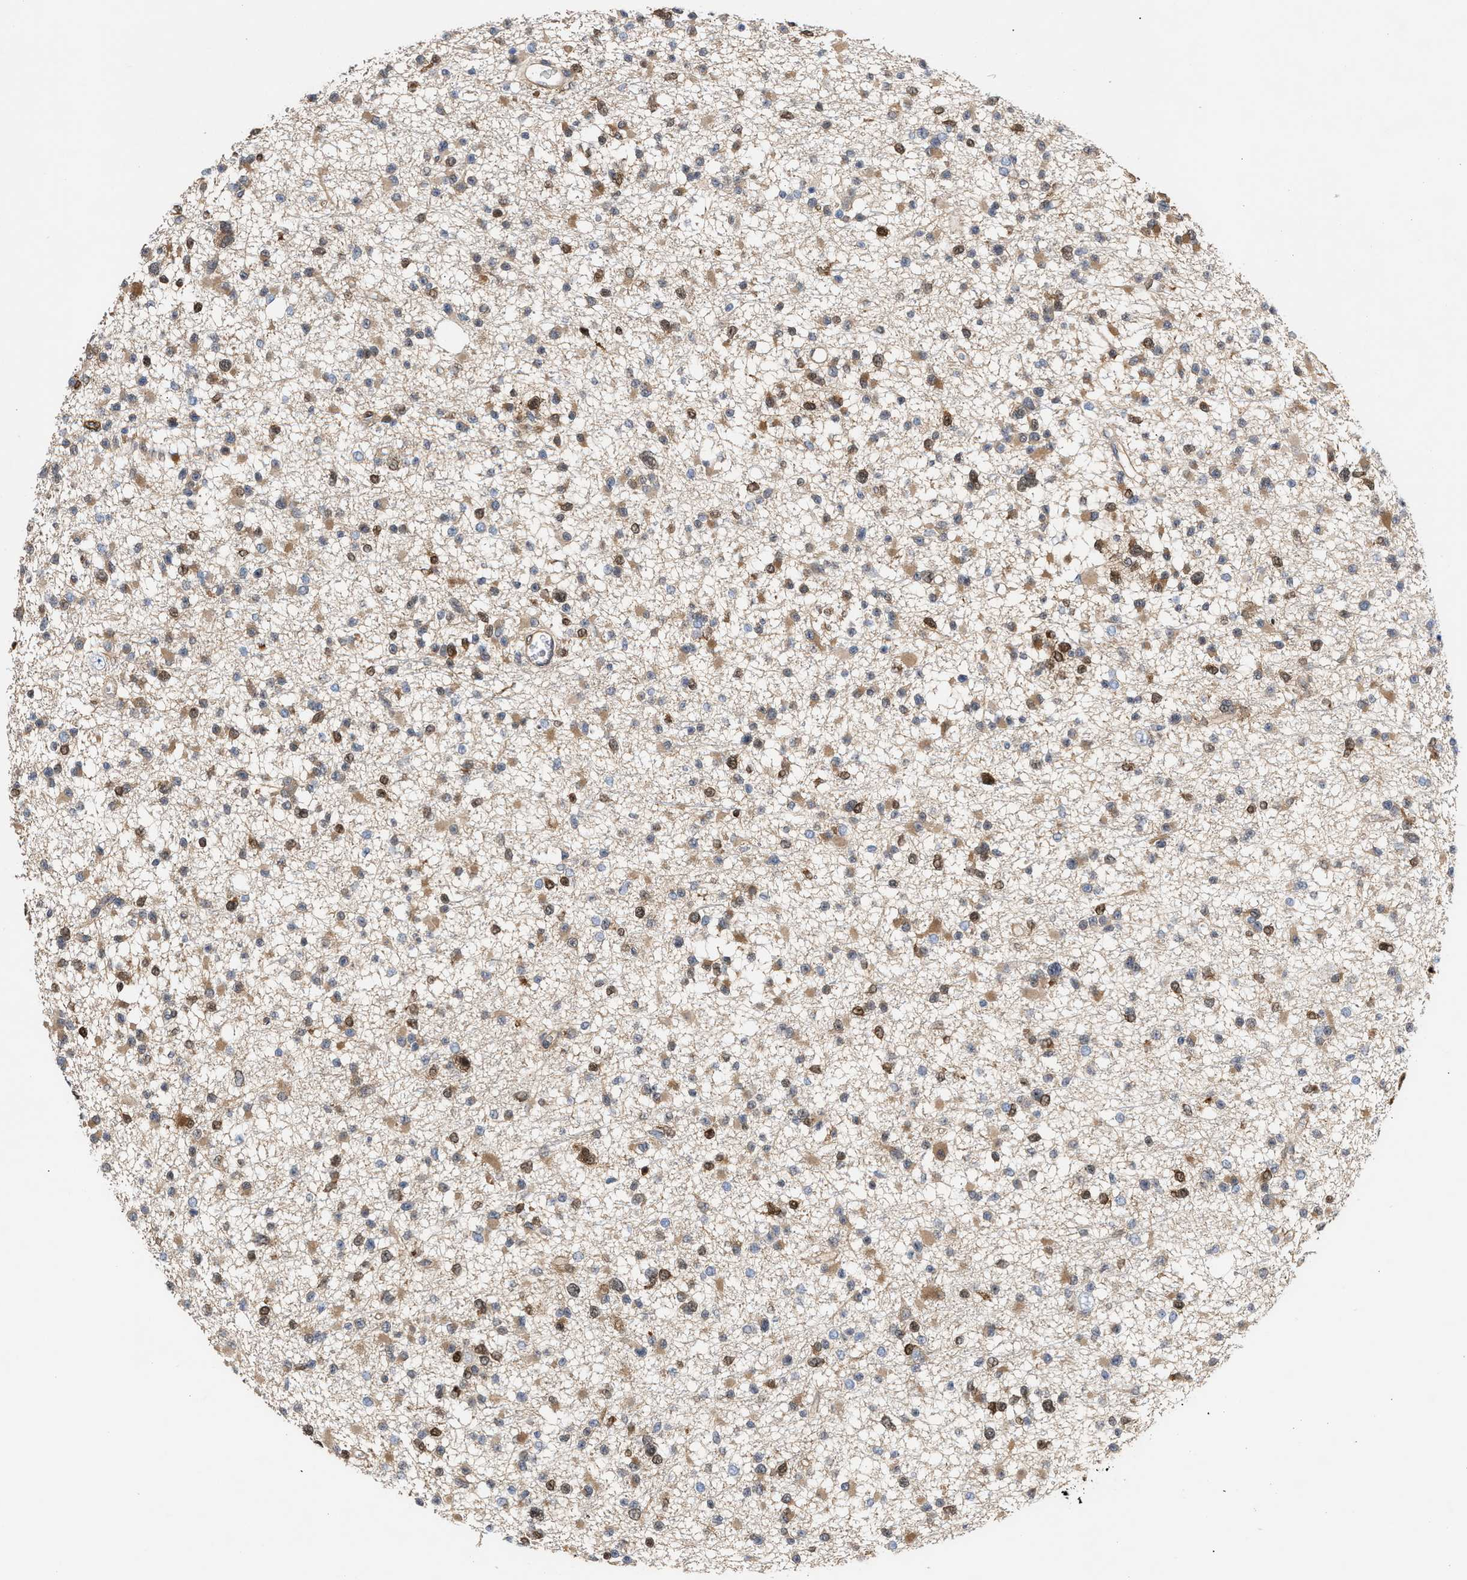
{"staining": {"intensity": "moderate", "quantity": ">75%", "location": "cytoplasmic/membranous,nuclear"}, "tissue": "glioma", "cell_type": "Tumor cells", "image_type": "cancer", "snomed": [{"axis": "morphology", "description": "Glioma, malignant, Low grade"}, {"axis": "topography", "description": "Brain"}], "caption": "Immunohistochemistry of human low-grade glioma (malignant) displays medium levels of moderate cytoplasmic/membranous and nuclear positivity in about >75% of tumor cells.", "gene": "TP53I3", "patient": {"sex": "female", "age": 22}}